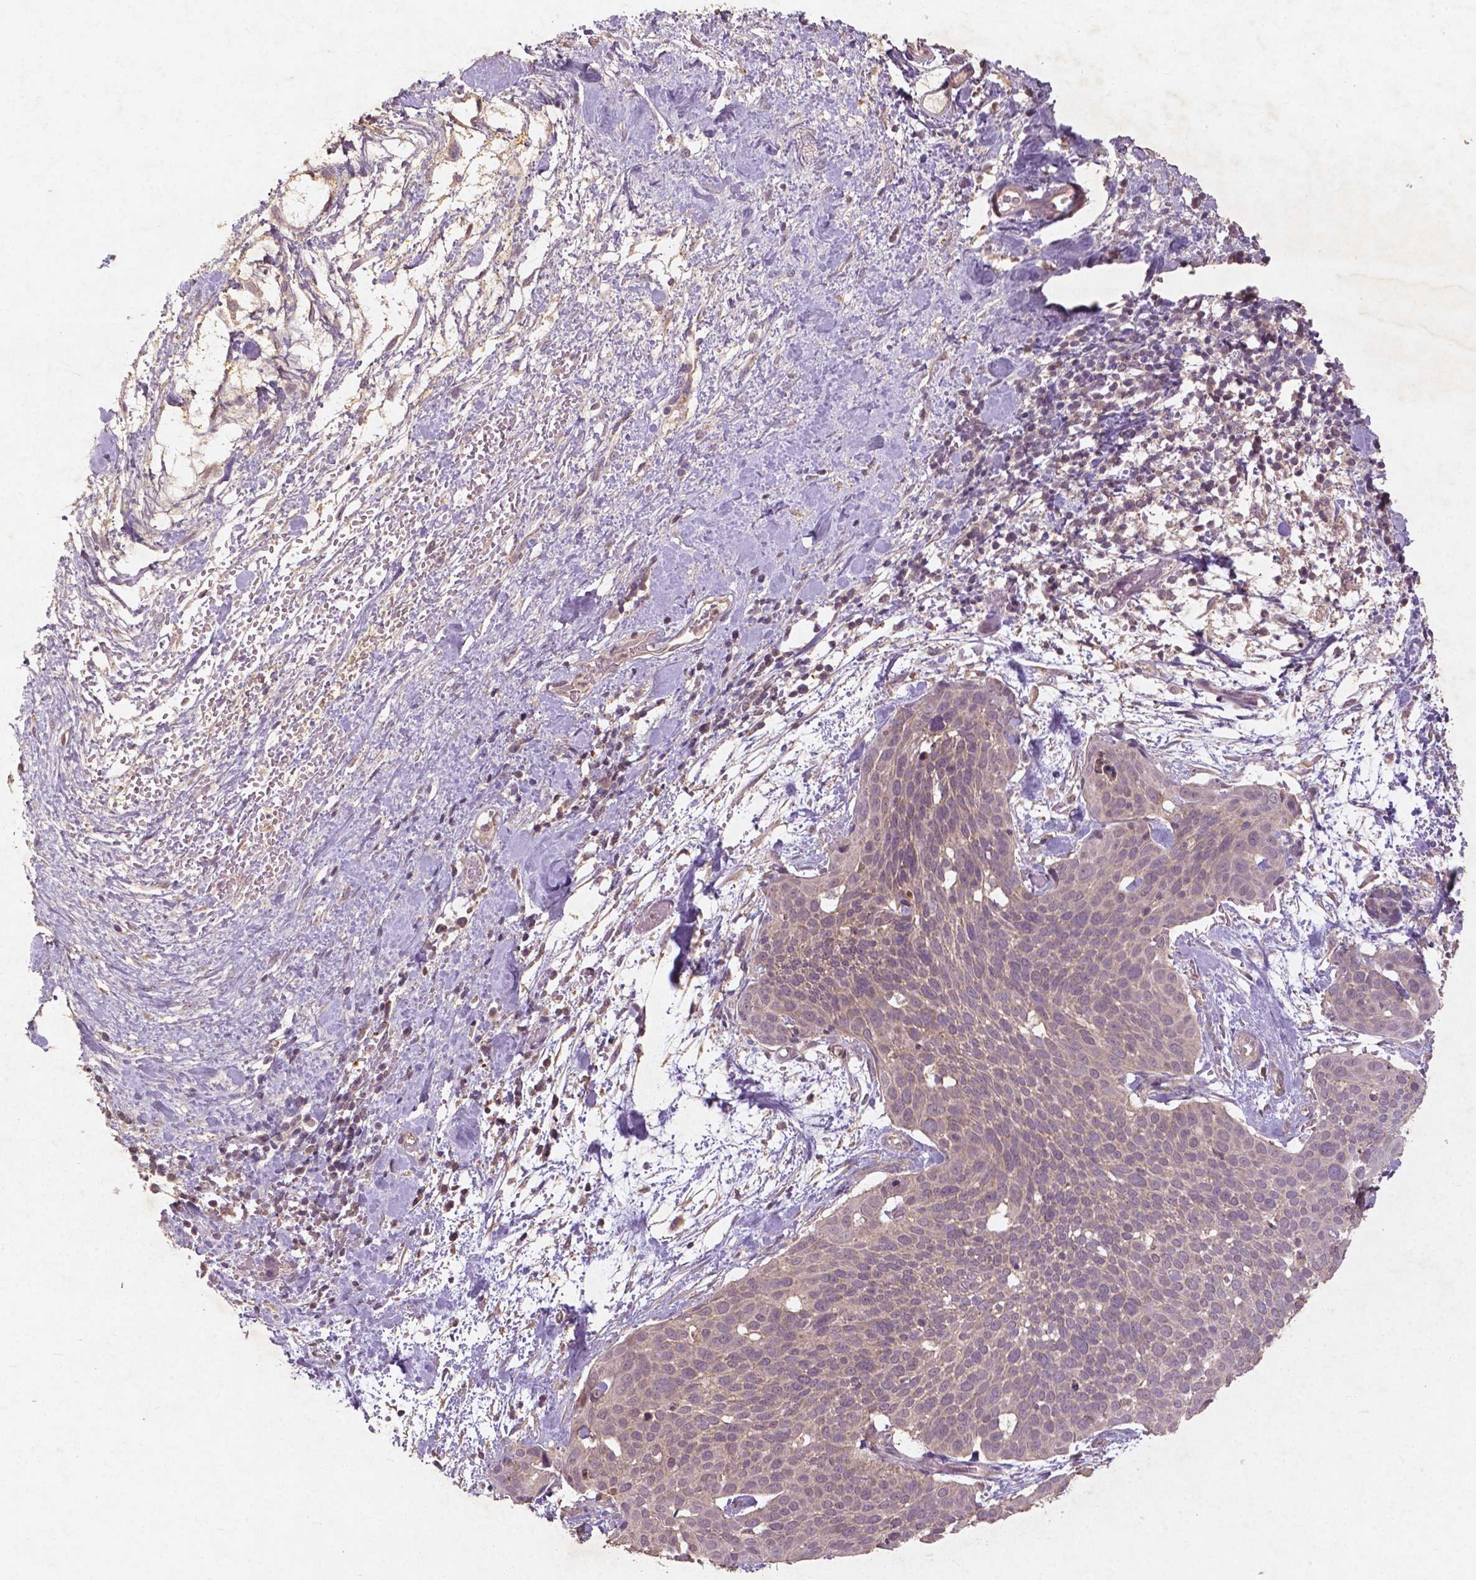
{"staining": {"intensity": "negative", "quantity": "none", "location": "none"}, "tissue": "cervical cancer", "cell_type": "Tumor cells", "image_type": "cancer", "snomed": [{"axis": "morphology", "description": "Squamous cell carcinoma, NOS"}, {"axis": "topography", "description": "Cervix"}], "caption": "High magnification brightfield microscopy of cervical cancer (squamous cell carcinoma) stained with DAB (brown) and counterstained with hematoxylin (blue): tumor cells show no significant staining.", "gene": "ST6GALNAC5", "patient": {"sex": "female", "age": 39}}